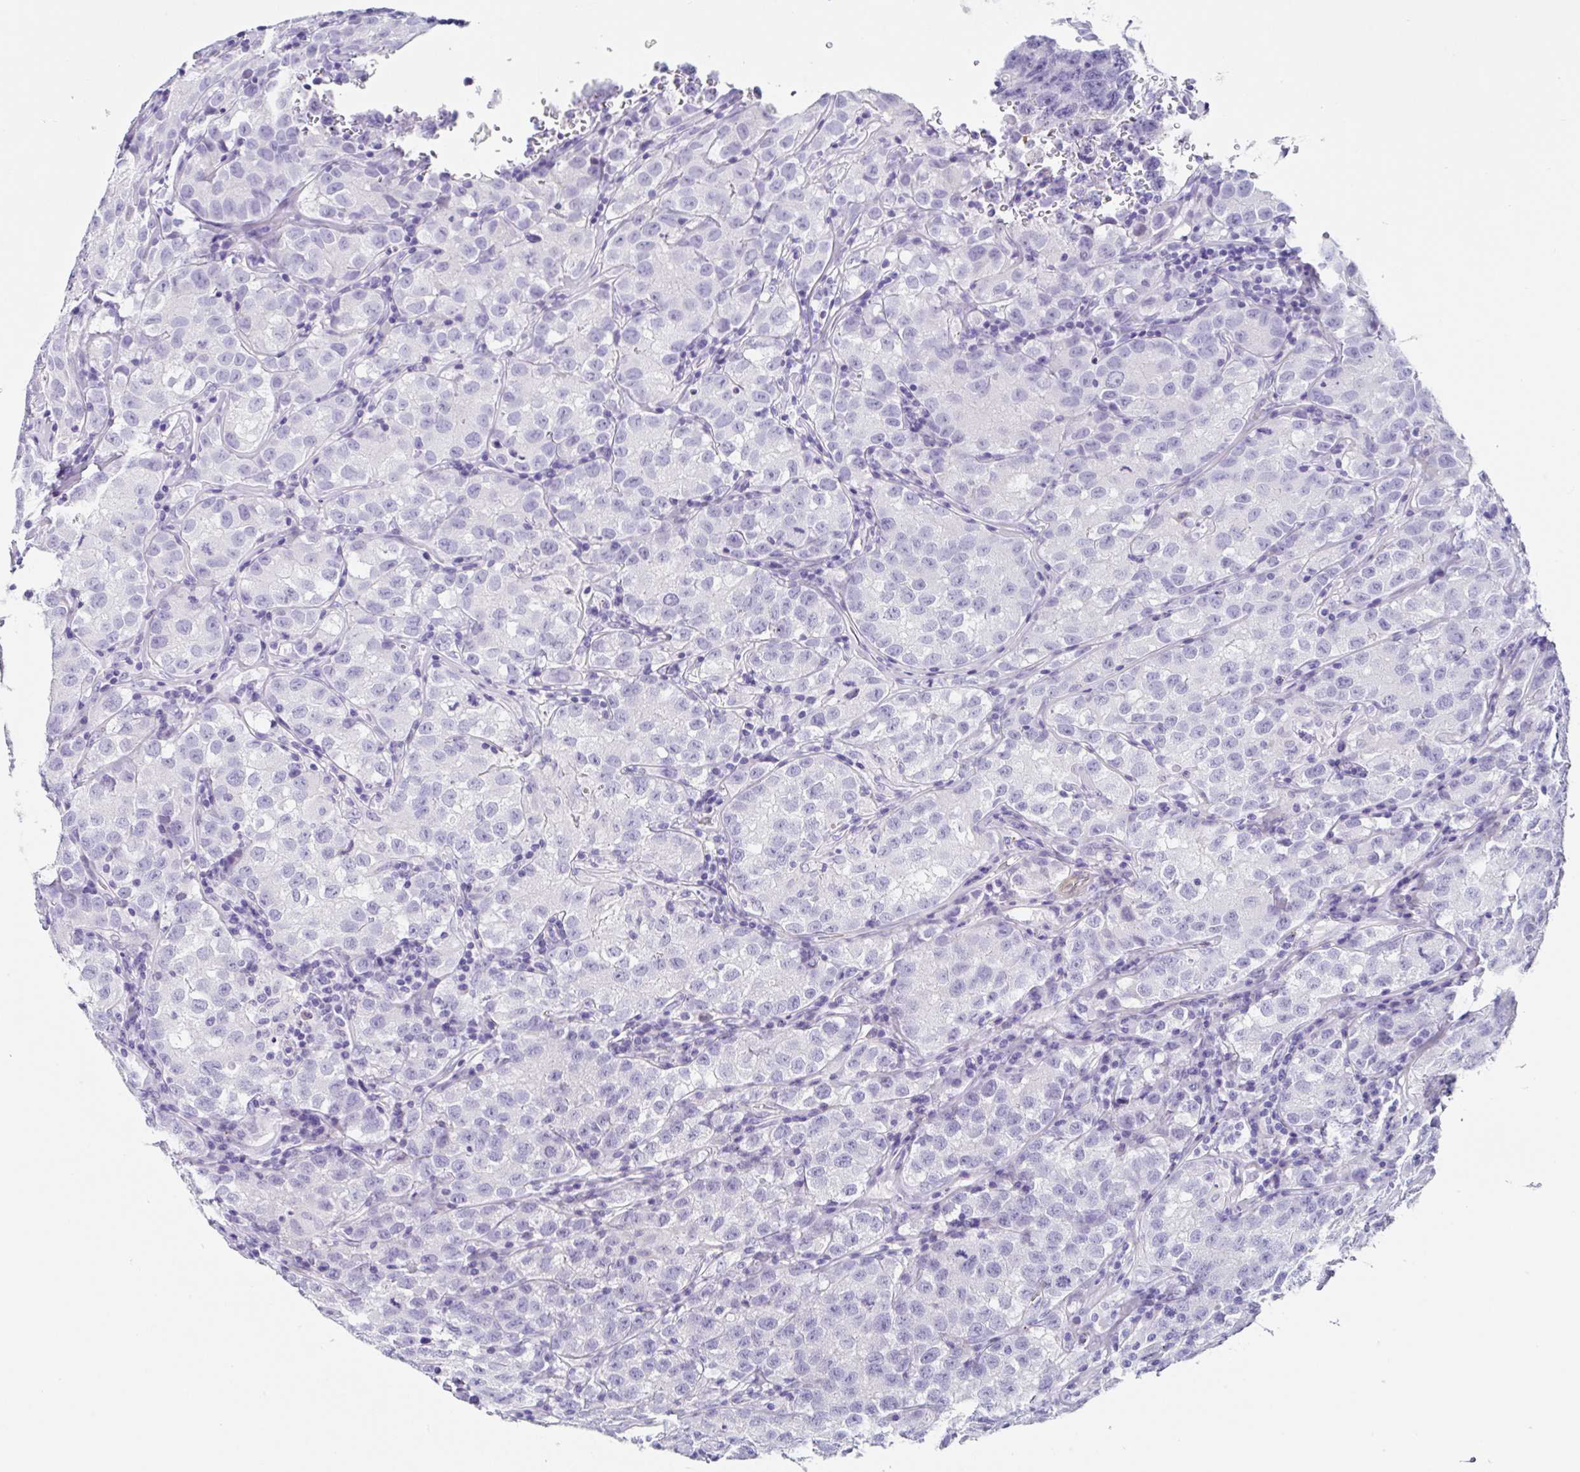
{"staining": {"intensity": "negative", "quantity": "none", "location": "none"}, "tissue": "testis cancer", "cell_type": "Tumor cells", "image_type": "cancer", "snomed": [{"axis": "morphology", "description": "Seminoma, NOS"}, {"axis": "morphology", "description": "Carcinoma, Embryonal, NOS"}, {"axis": "topography", "description": "Testis"}], "caption": "IHC of human embryonal carcinoma (testis) displays no expression in tumor cells. (DAB immunohistochemistry (IHC) with hematoxylin counter stain).", "gene": "PPFIA4", "patient": {"sex": "male", "age": 43}}